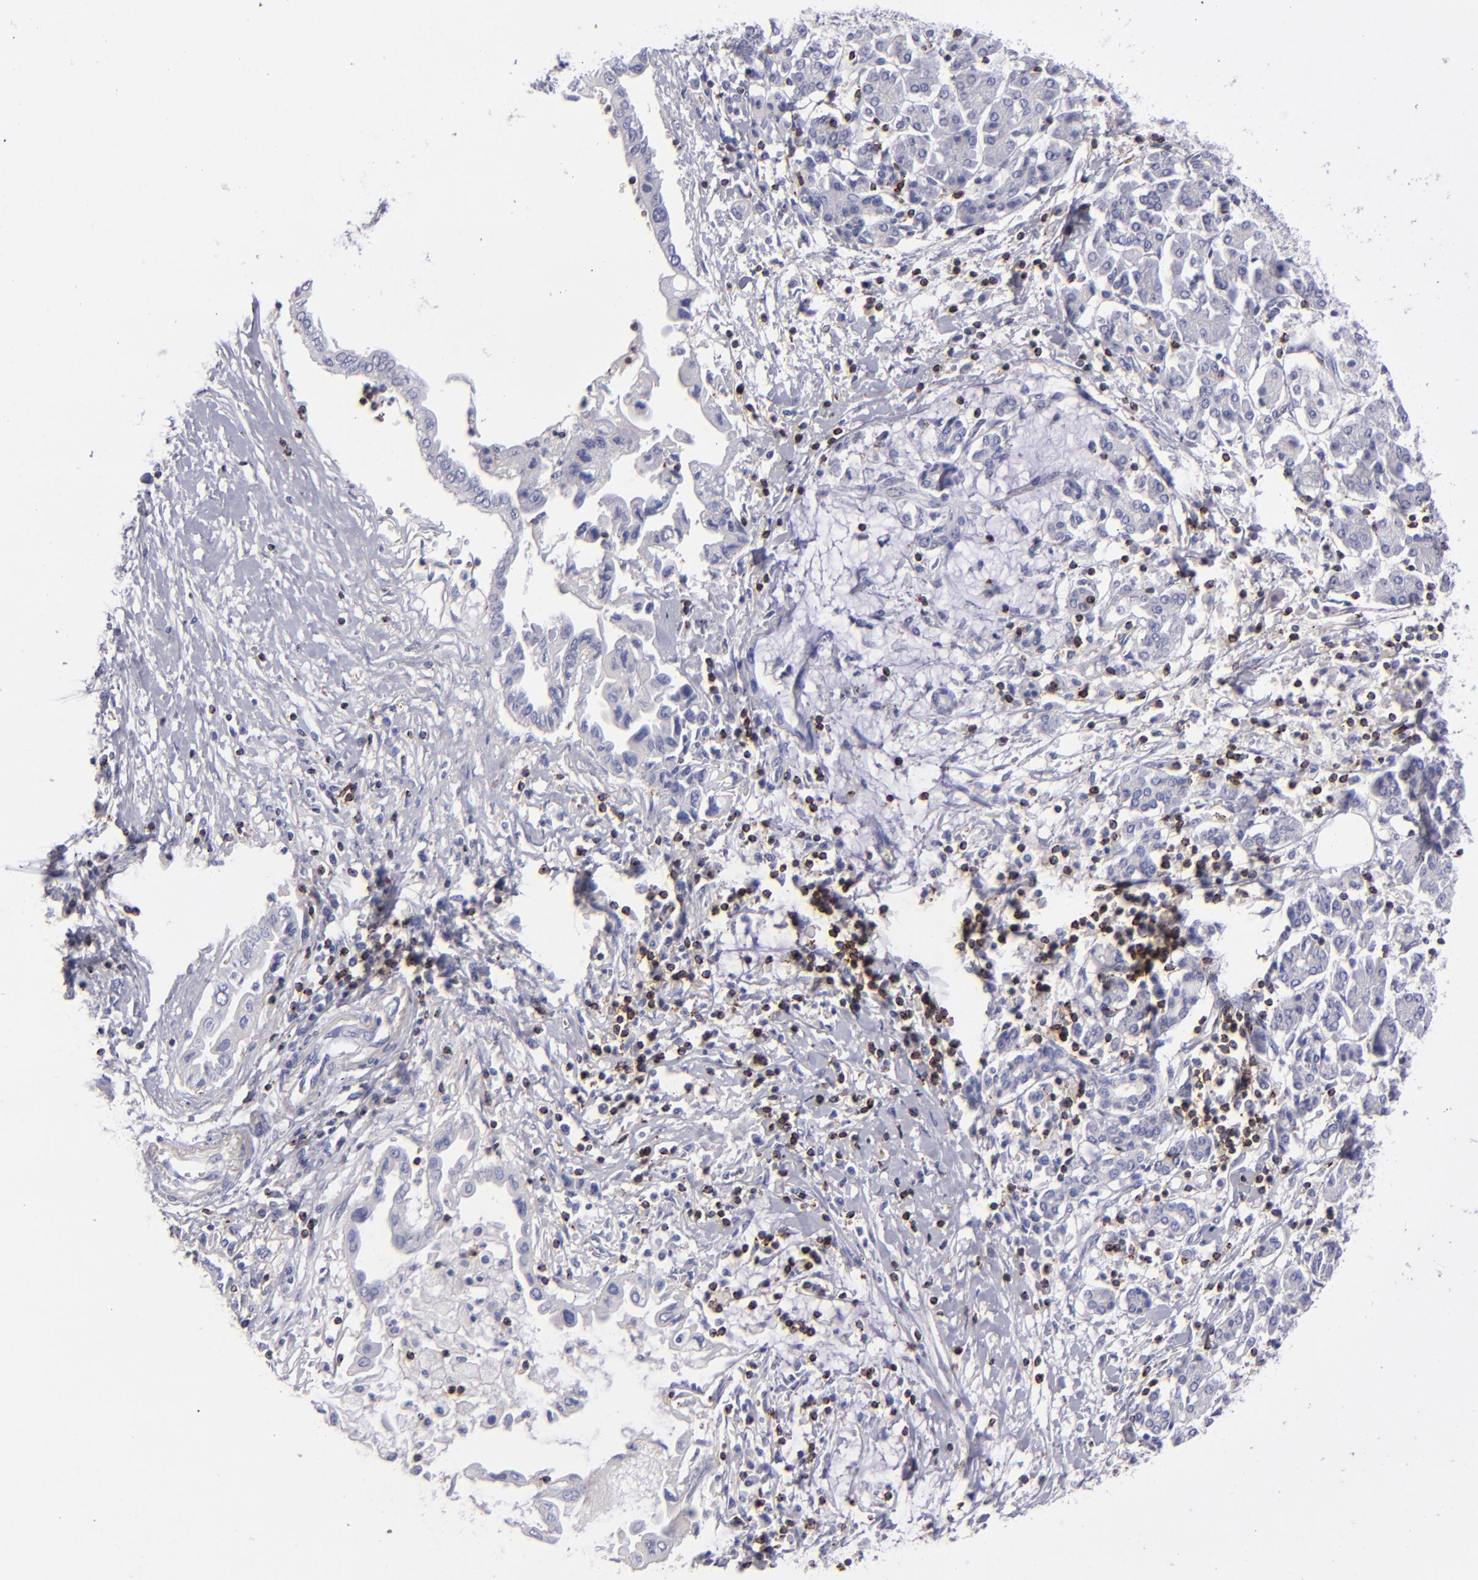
{"staining": {"intensity": "negative", "quantity": "none", "location": "none"}, "tissue": "pancreatic cancer", "cell_type": "Tumor cells", "image_type": "cancer", "snomed": [{"axis": "morphology", "description": "Adenocarcinoma, NOS"}, {"axis": "topography", "description": "Pancreas"}], "caption": "High power microscopy micrograph of an immunohistochemistry image of adenocarcinoma (pancreatic), revealing no significant staining in tumor cells. Brightfield microscopy of IHC stained with DAB (3,3'-diaminobenzidine) (brown) and hematoxylin (blue), captured at high magnification.", "gene": "CD2", "patient": {"sex": "female", "age": 57}}